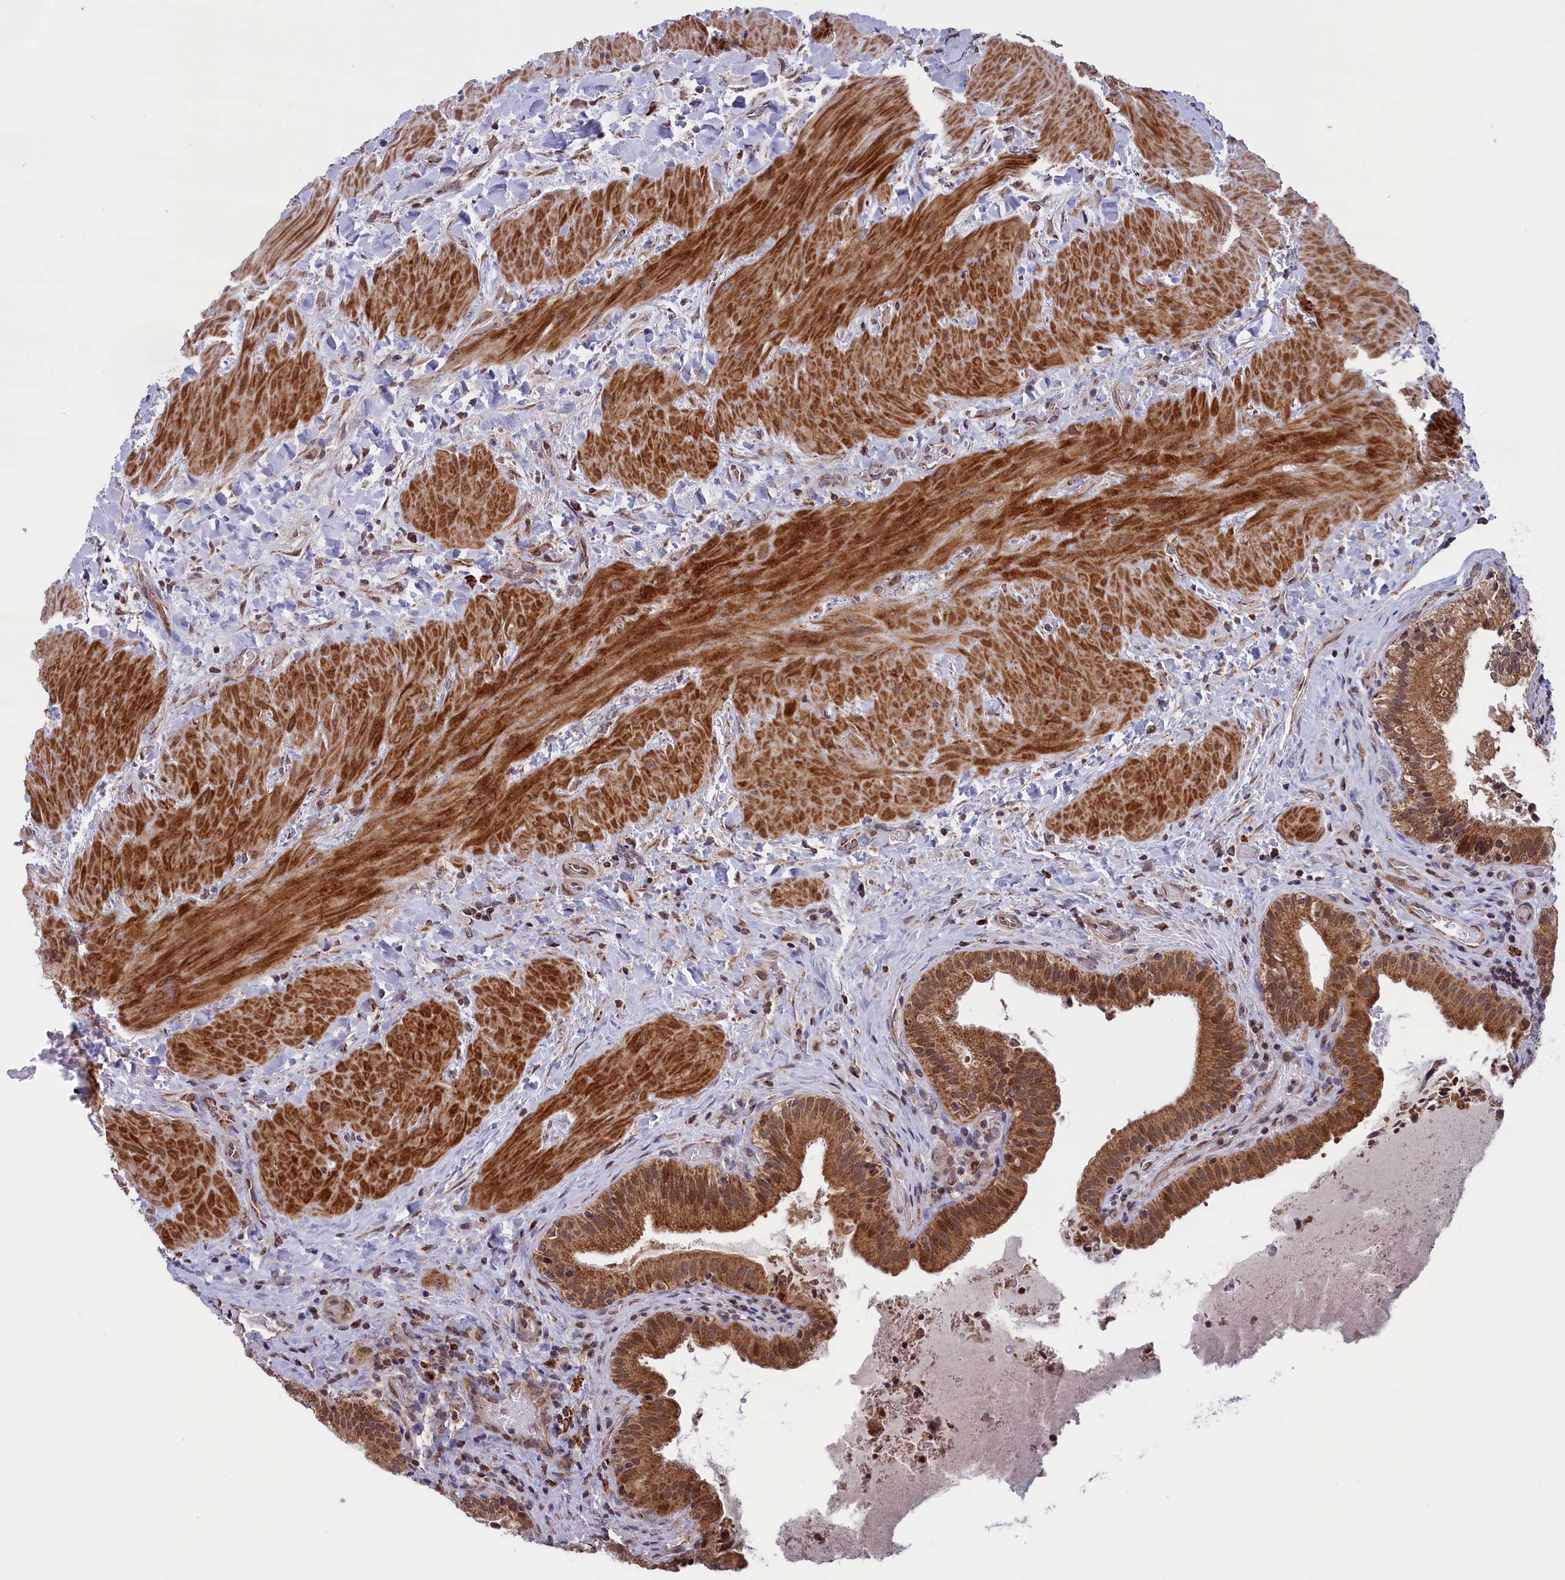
{"staining": {"intensity": "strong", "quantity": ">75%", "location": "cytoplasmic/membranous"}, "tissue": "gallbladder", "cell_type": "Glandular cells", "image_type": "normal", "snomed": [{"axis": "morphology", "description": "Normal tissue, NOS"}, {"axis": "topography", "description": "Gallbladder"}], "caption": "Strong cytoplasmic/membranous protein staining is seen in approximately >75% of glandular cells in gallbladder.", "gene": "TIMM44", "patient": {"sex": "male", "age": 24}}